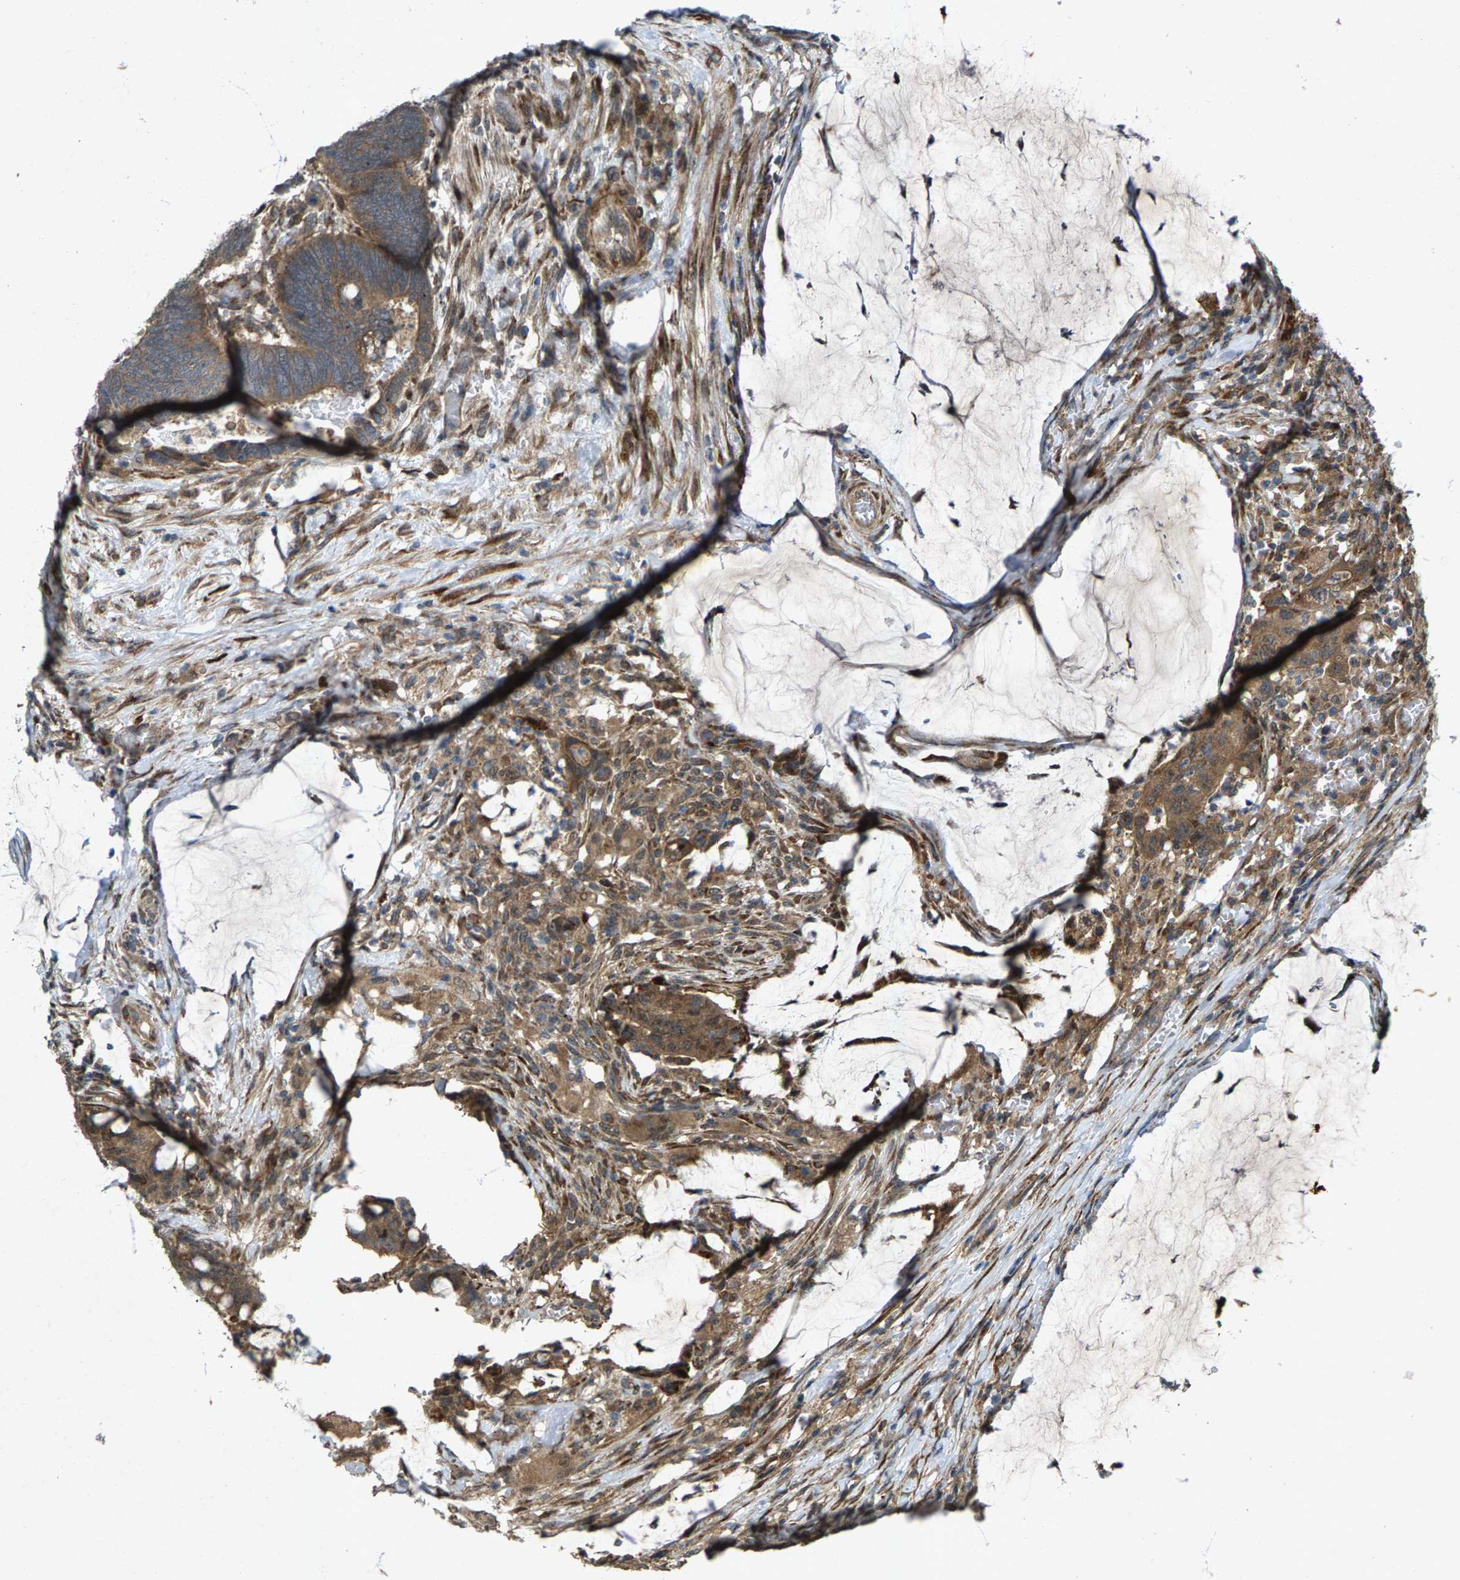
{"staining": {"intensity": "moderate", "quantity": ">75%", "location": "cytoplasmic/membranous"}, "tissue": "colorectal cancer", "cell_type": "Tumor cells", "image_type": "cancer", "snomed": [{"axis": "morphology", "description": "Normal tissue, NOS"}, {"axis": "morphology", "description": "Adenocarcinoma, NOS"}, {"axis": "topography", "description": "Rectum"}, {"axis": "topography", "description": "Peripheral nerve tissue"}], "caption": "Immunohistochemical staining of colorectal cancer (adenocarcinoma) exhibits medium levels of moderate cytoplasmic/membranous protein staining in about >75% of tumor cells.", "gene": "LRRC72", "patient": {"sex": "male", "age": 92}}